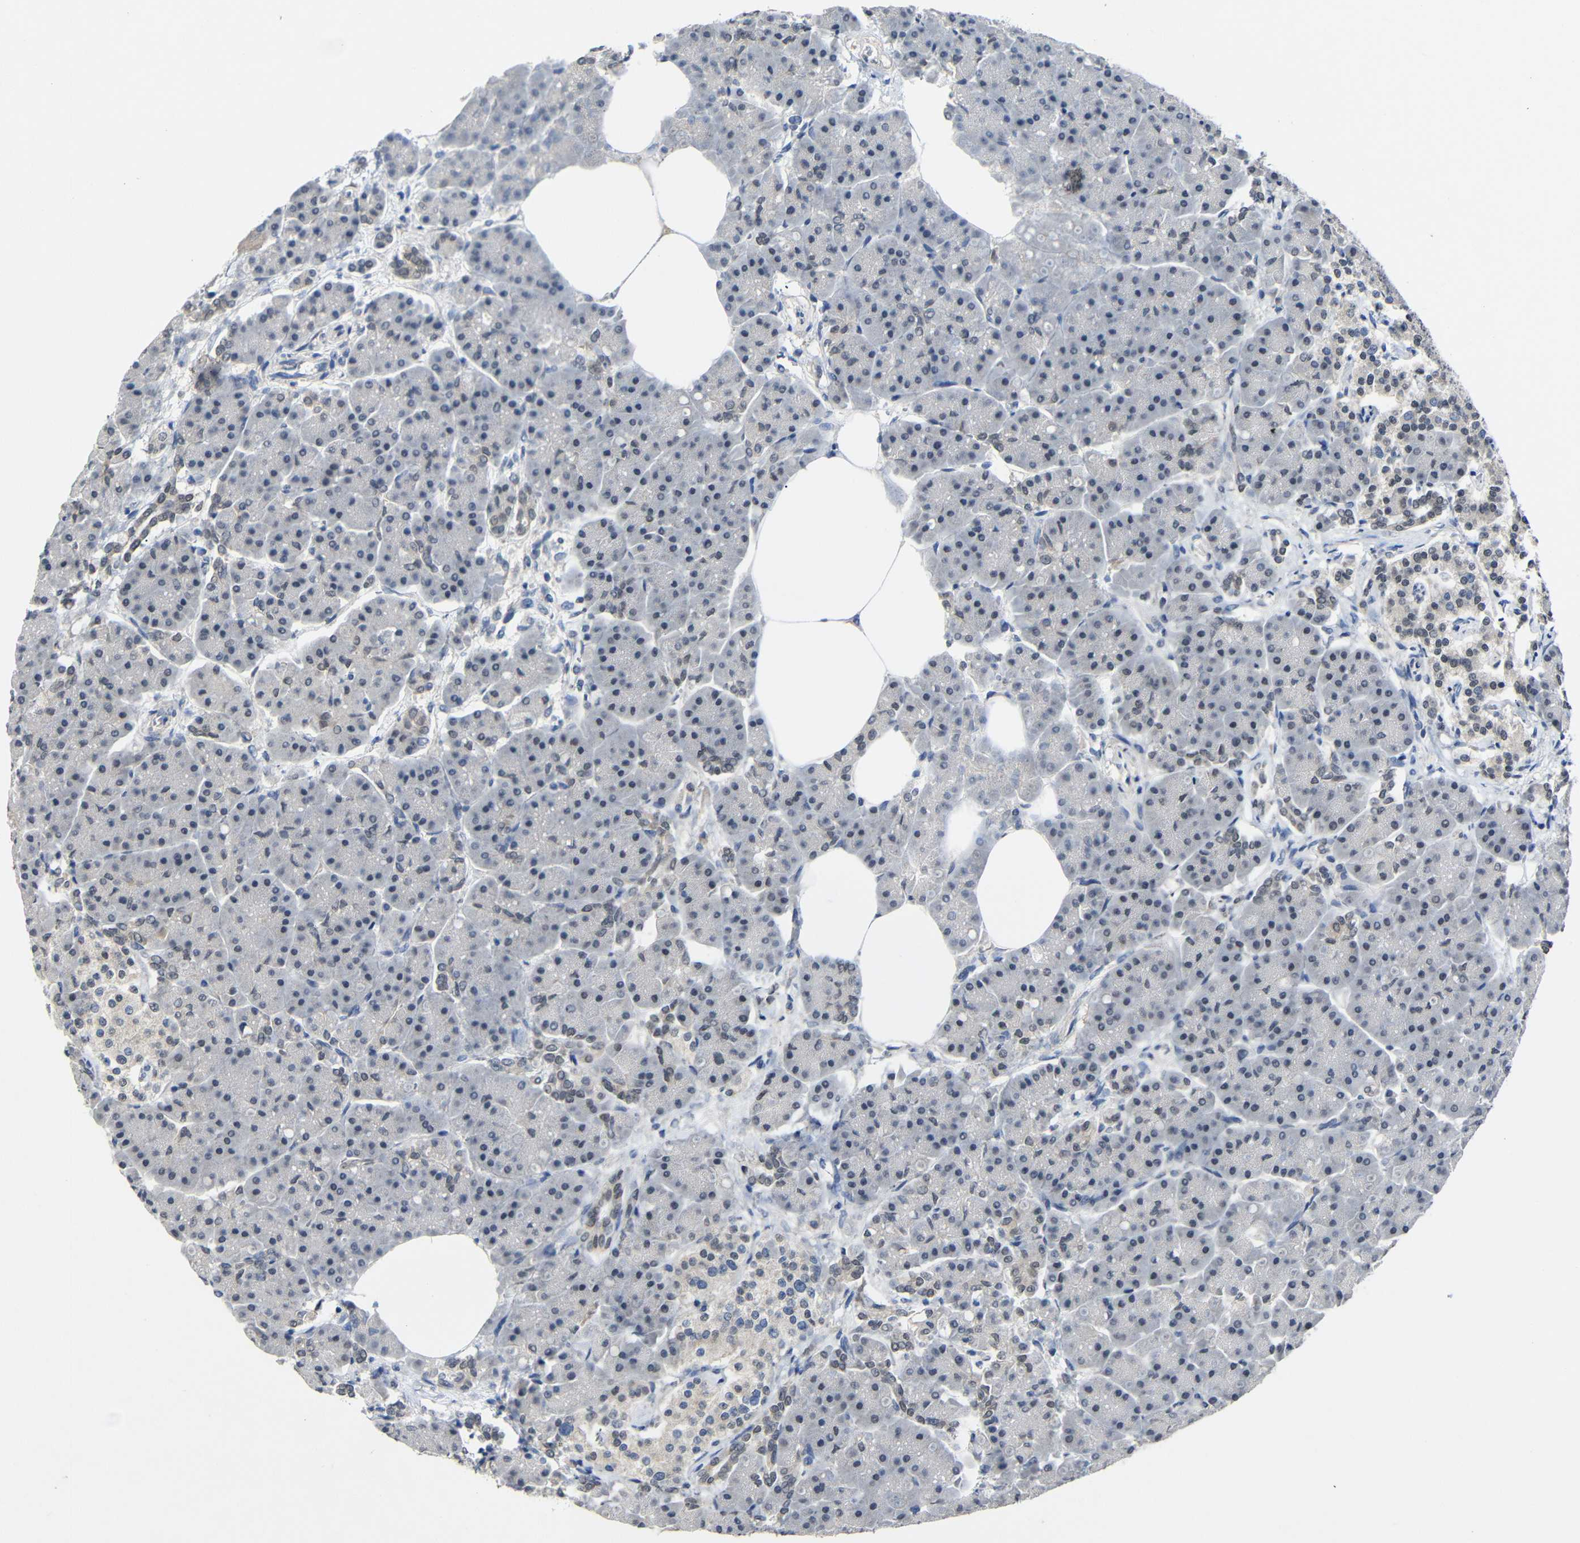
{"staining": {"intensity": "moderate", "quantity": "25%-75%", "location": "nuclear"}, "tissue": "pancreas", "cell_type": "Exocrine glandular cells", "image_type": "normal", "snomed": [{"axis": "morphology", "description": "Normal tissue, NOS"}, {"axis": "topography", "description": "Pancreas"}], "caption": "IHC of benign pancreas shows medium levels of moderate nuclear positivity in about 25%-75% of exocrine glandular cells. (DAB = brown stain, brightfield microscopy at high magnification).", "gene": "HNF1A", "patient": {"sex": "female", "age": 70}}